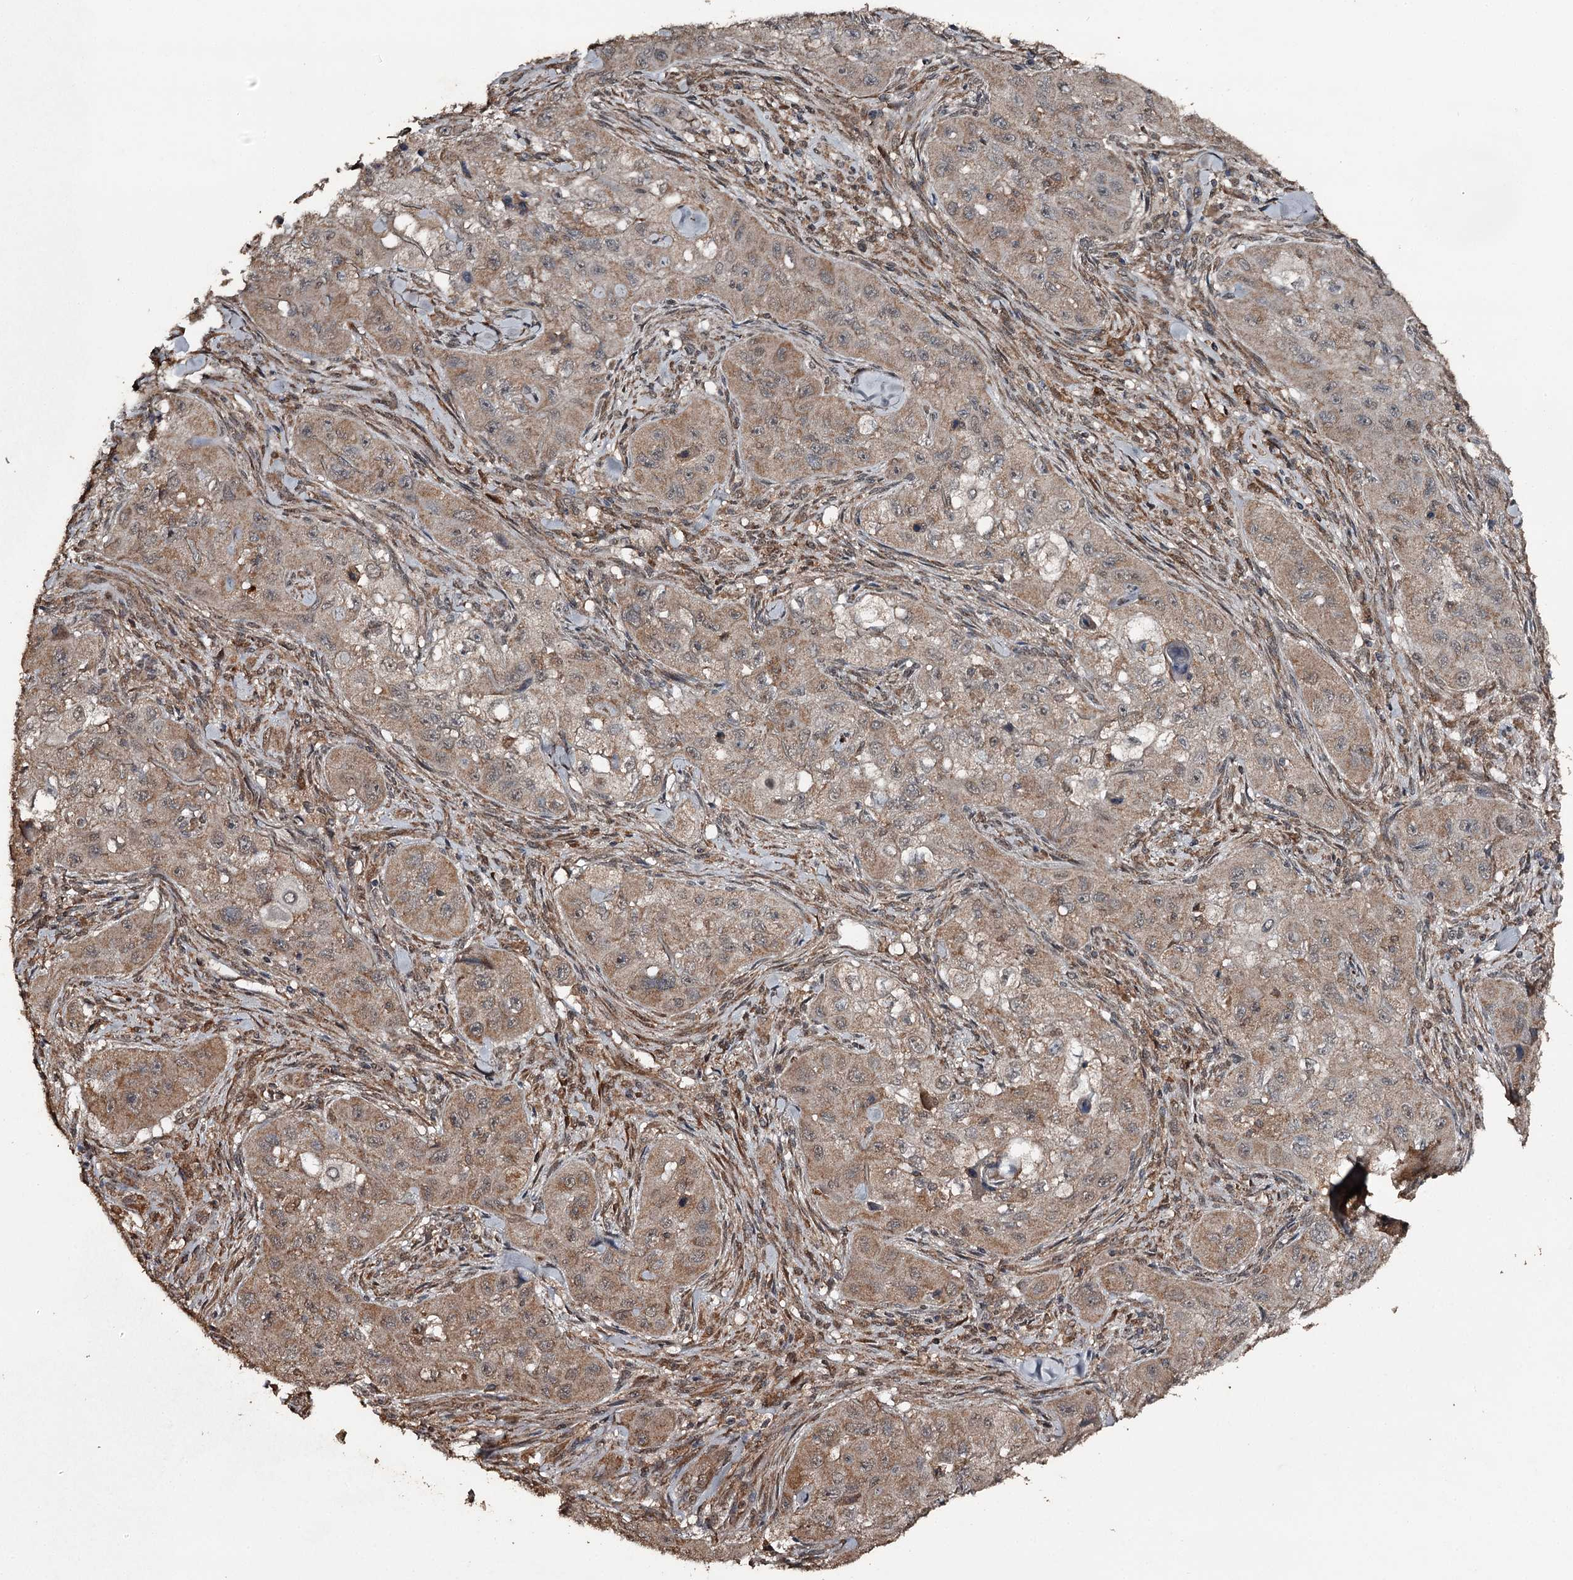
{"staining": {"intensity": "moderate", "quantity": ">75%", "location": "cytoplasmic/membranous,nuclear"}, "tissue": "skin cancer", "cell_type": "Tumor cells", "image_type": "cancer", "snomed": [{"axis": "morphology", "description": "Squamous cell carcinoma, NOS"}, {"axis": "topography", "description": "Skin"}, {"axis": "topography", "description": "Subcutis"}], "caption": "An immunohistochemistry (IHC) photomicrograph of neoplastic tissue is shown. Protein staining in brown labels moderate cytoplasmic/membranous and nuclear positivity in skin cancer (squamous cell carcinoma) within tumor cells. (Brightfield microscopy of DAB IHC at high magnification).", "gene": "WIPI1", "patient": {"sex": "male", "age": 73}}